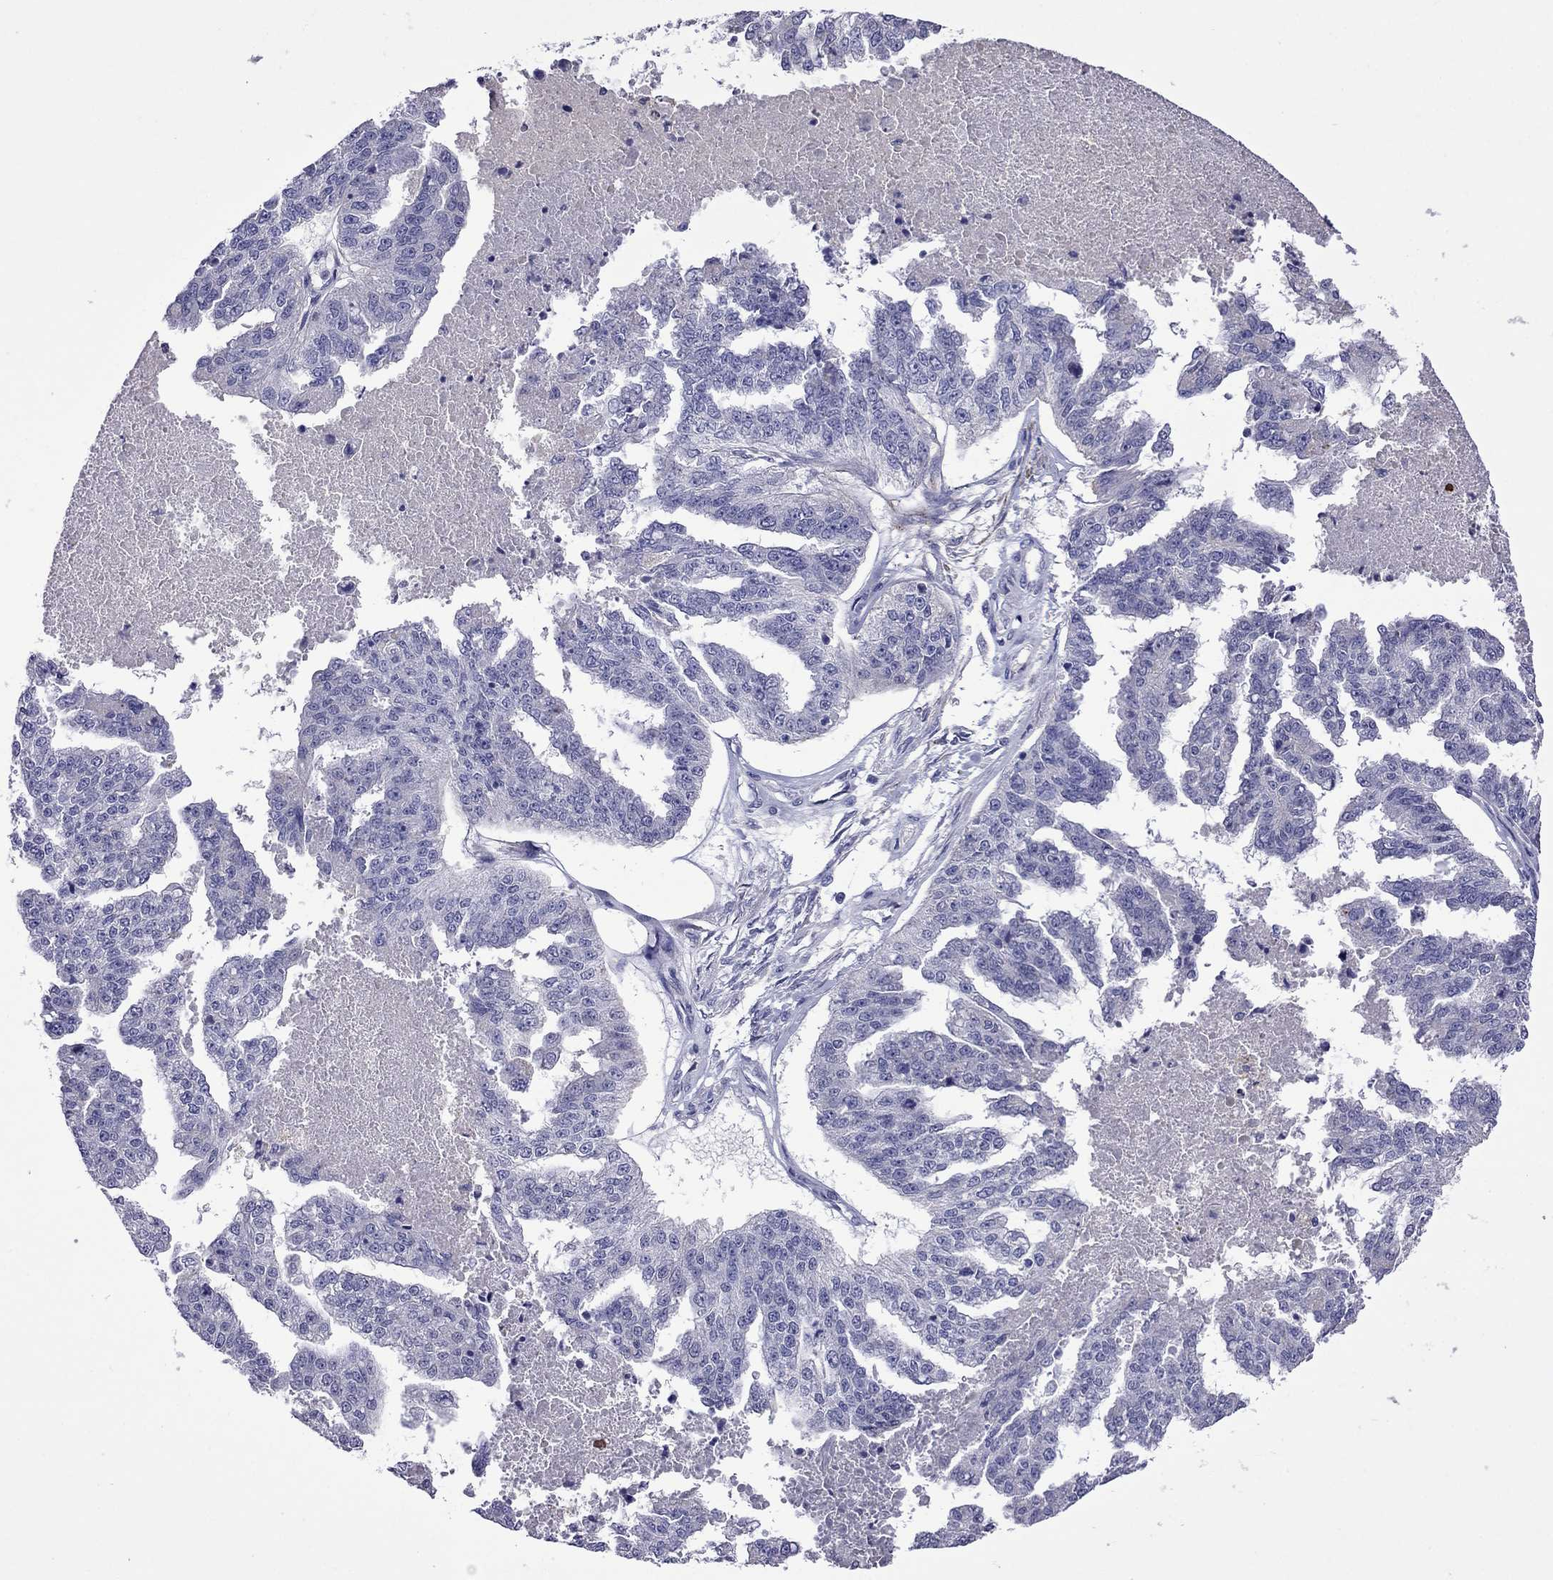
{"staining": {"intensity": "negative", "quantity": "none", "location": "none"}, "tissue": "ovarian cancer", "cell_type": "Tumor cells", "image_type": "cancer", "snomed": [{"axis": "morphology", "description": "Cystadenocarcinoma, serous, NOS"}, {"axis": "topography", "description": "Ovary"}], "caption": "A histopathology image of human ovarian cancer (serous cystadenocarcinoma) is negative for staining in tumor cells.", "gene": "STAR", "patient": {"sex": "female", "age": 58}}